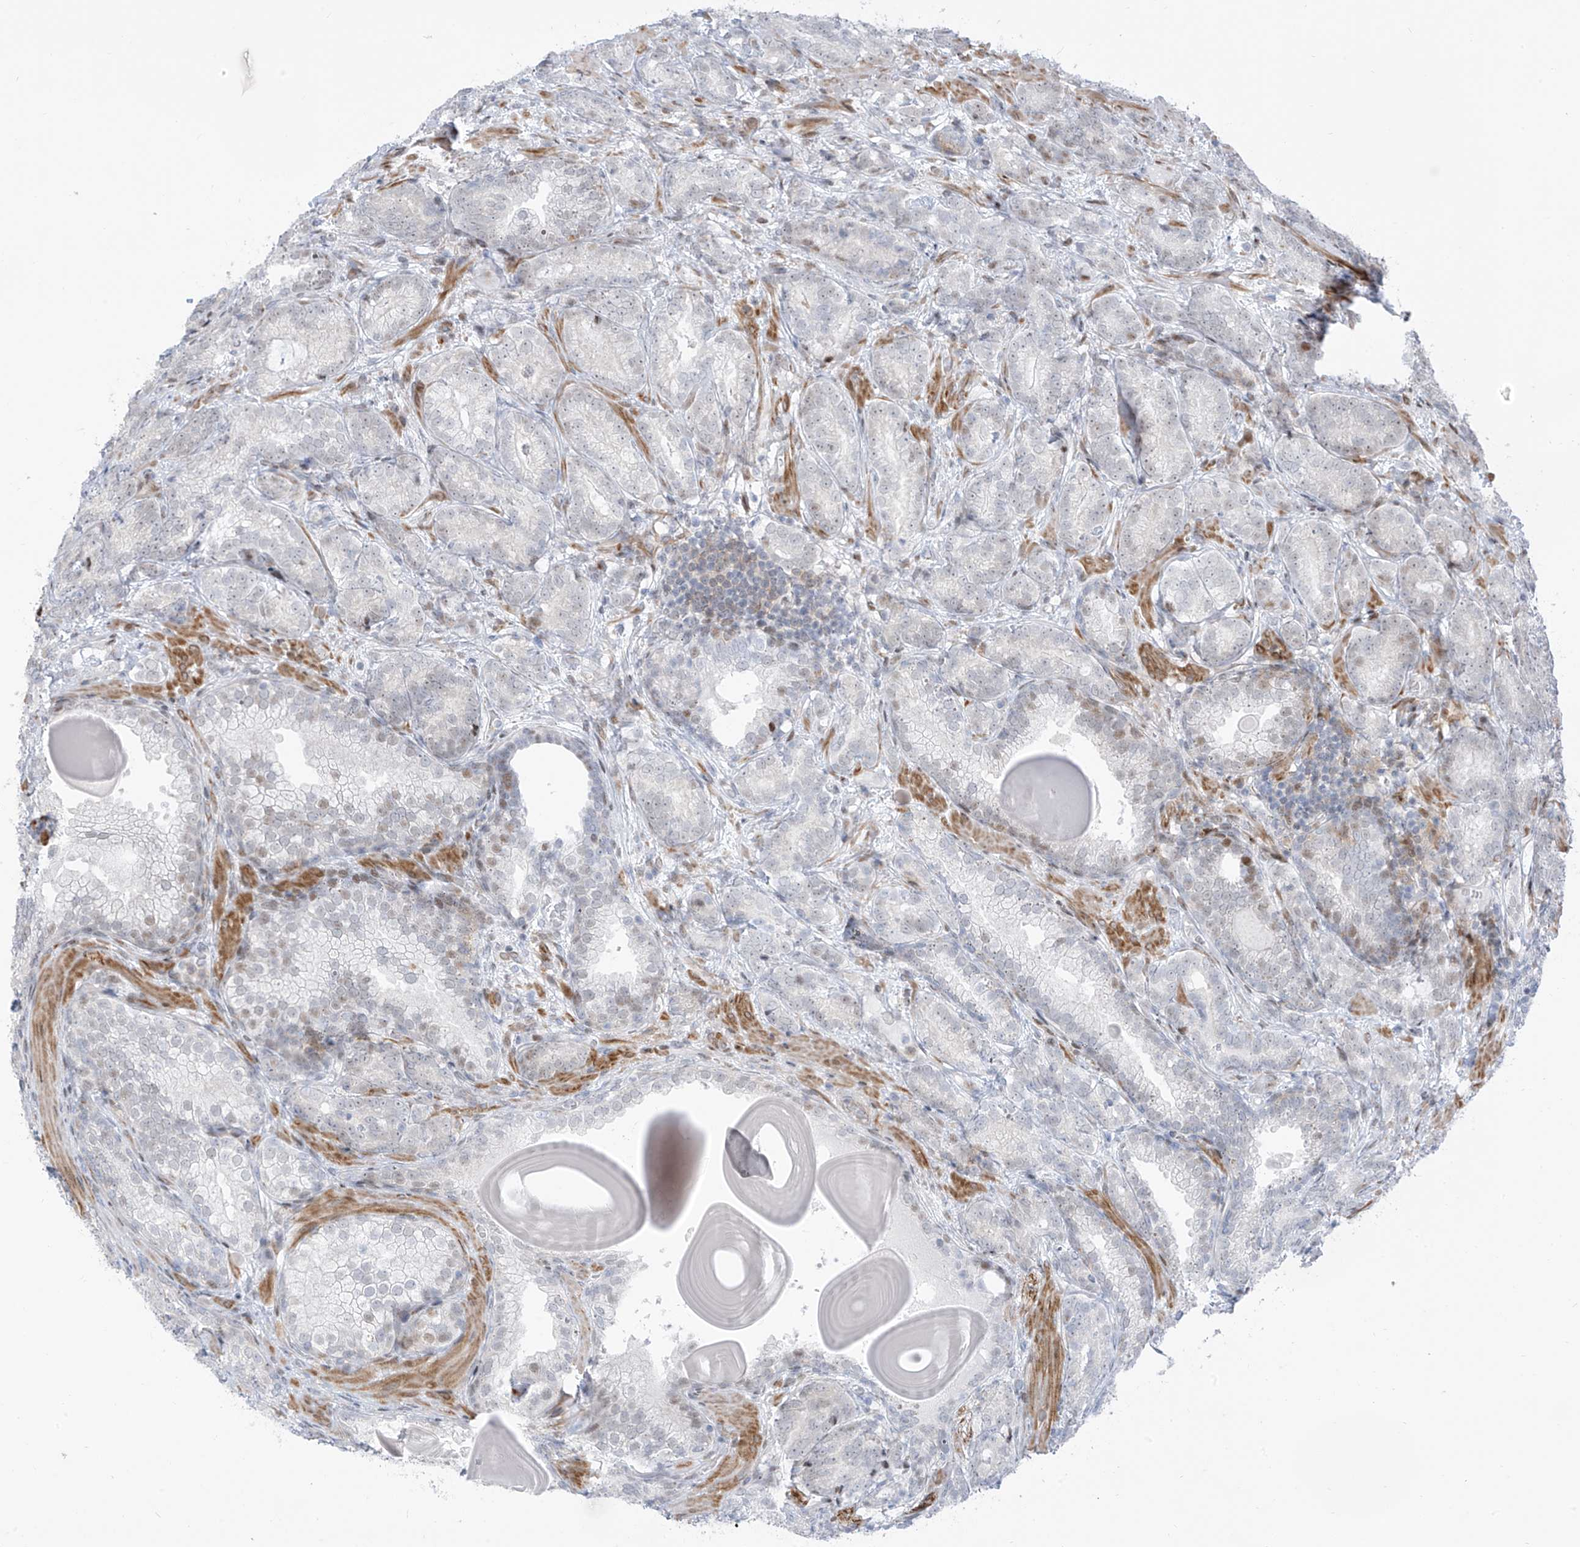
{"staining": {"intensity": "negative", "quantity": "none", "location": "none"}, "tissue": "prostate cancer", "cell_type": "Tumor cells", "image_type": "cancer", "snomed": [{"axis": "morphology", "description": "Adenocarcinoma, High grade"}, {"axis": "topography", "description": "Prostate"}], "caption": "Immunohistochemistry (IHC) of prostate cancer (adenocarcinoma (high-grade)) shows no expression in tumor cells.", "gene": "LIN9", "patient": {"sex": "male", "age": 66}}